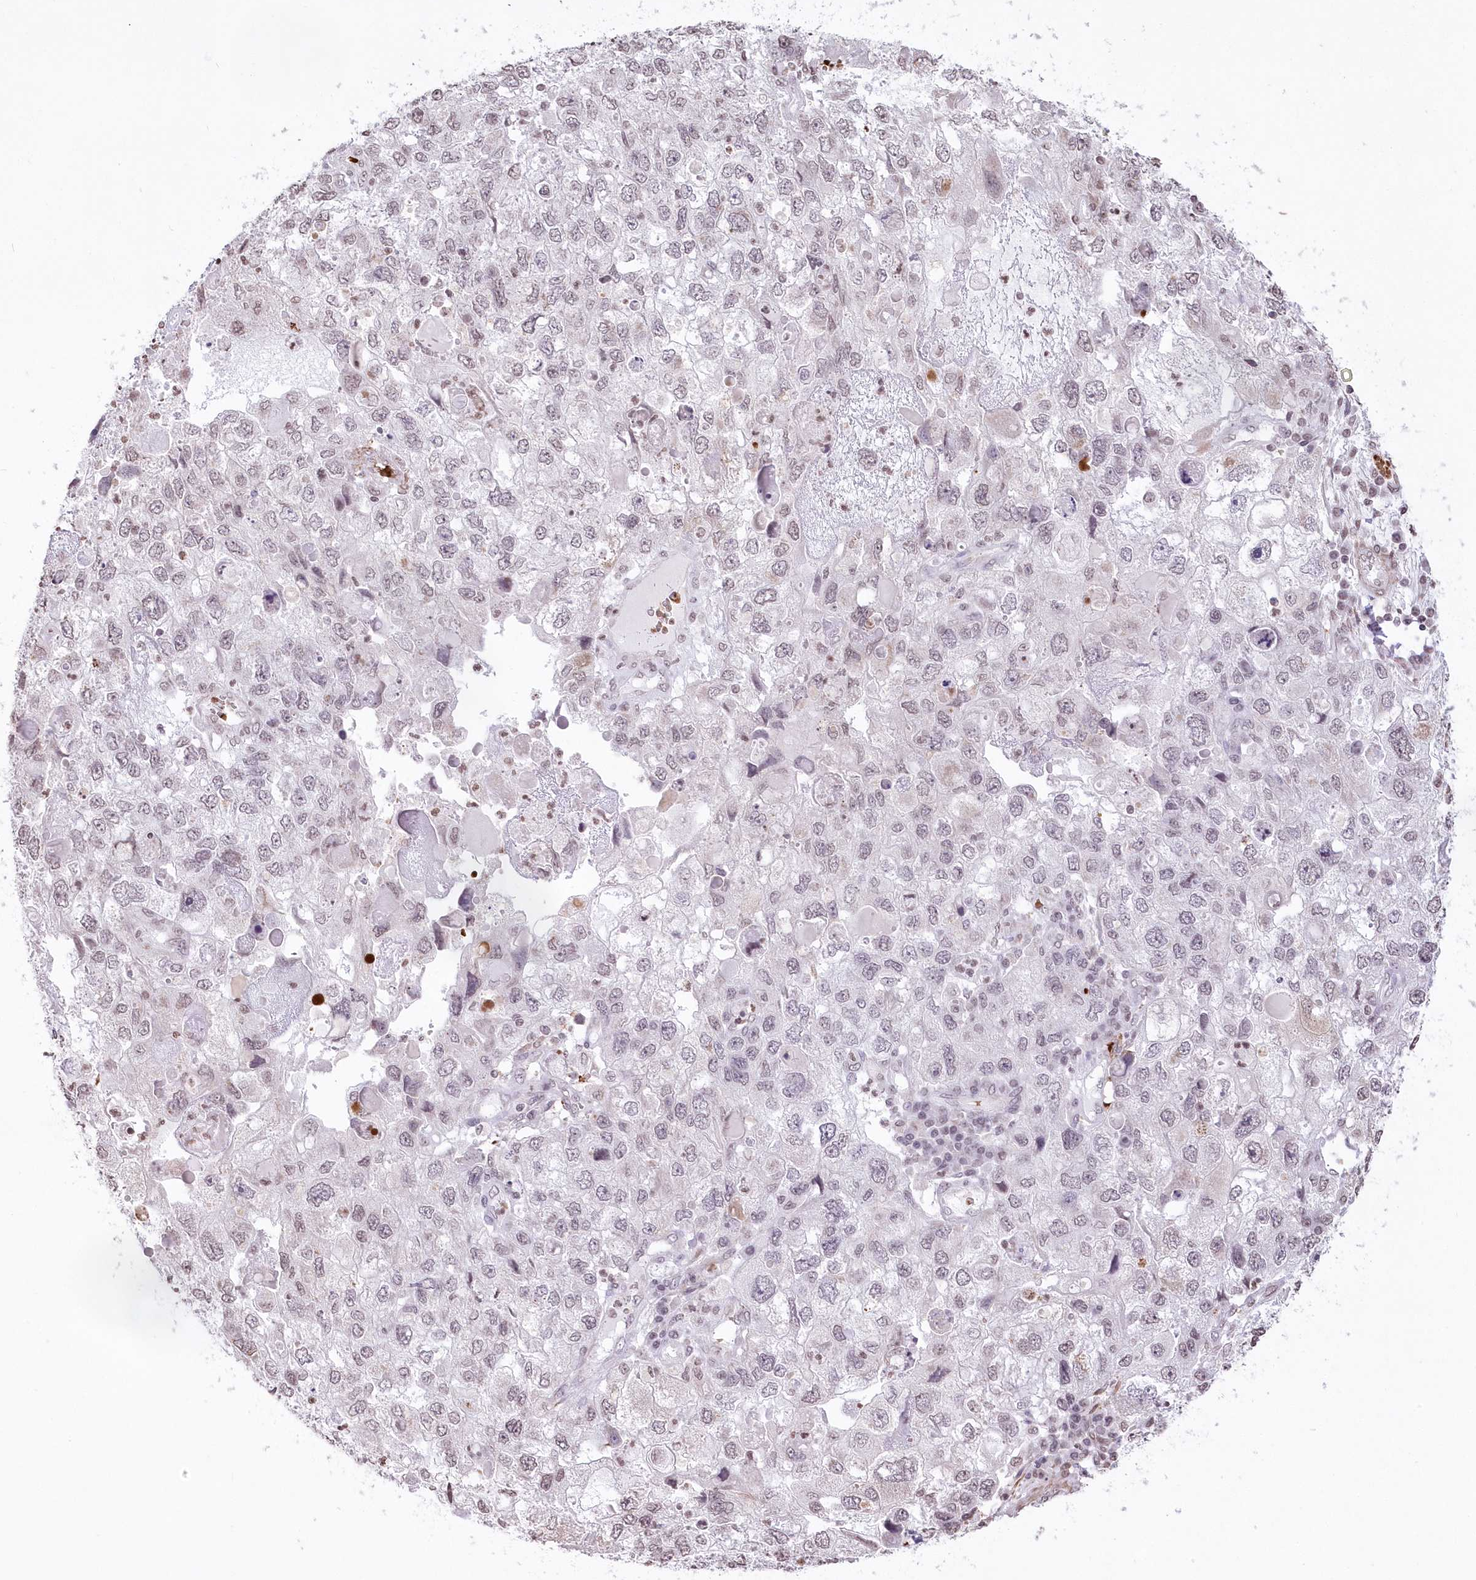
{"staining": {"intensity": "negative", "quantity": "none", "location": "none"}, "tissue": "endometrial cancer", "cell_type": "Tumor cells", "image_type": "cancer", "snomed": [{"axis": "morphology", "description": "Adenocarcinoma, NOS"}, {"axis": "topography", "description": "Endometrium"}], "caption": "High power microscopy photomicrograph of an immunohistochemistry (IHC) histopathology image of endometrial adenocarcinoma, revealing no significant expression in tumor cells.", "gene": "RBM27", "patient": {"sex": "female", "age": 49}}